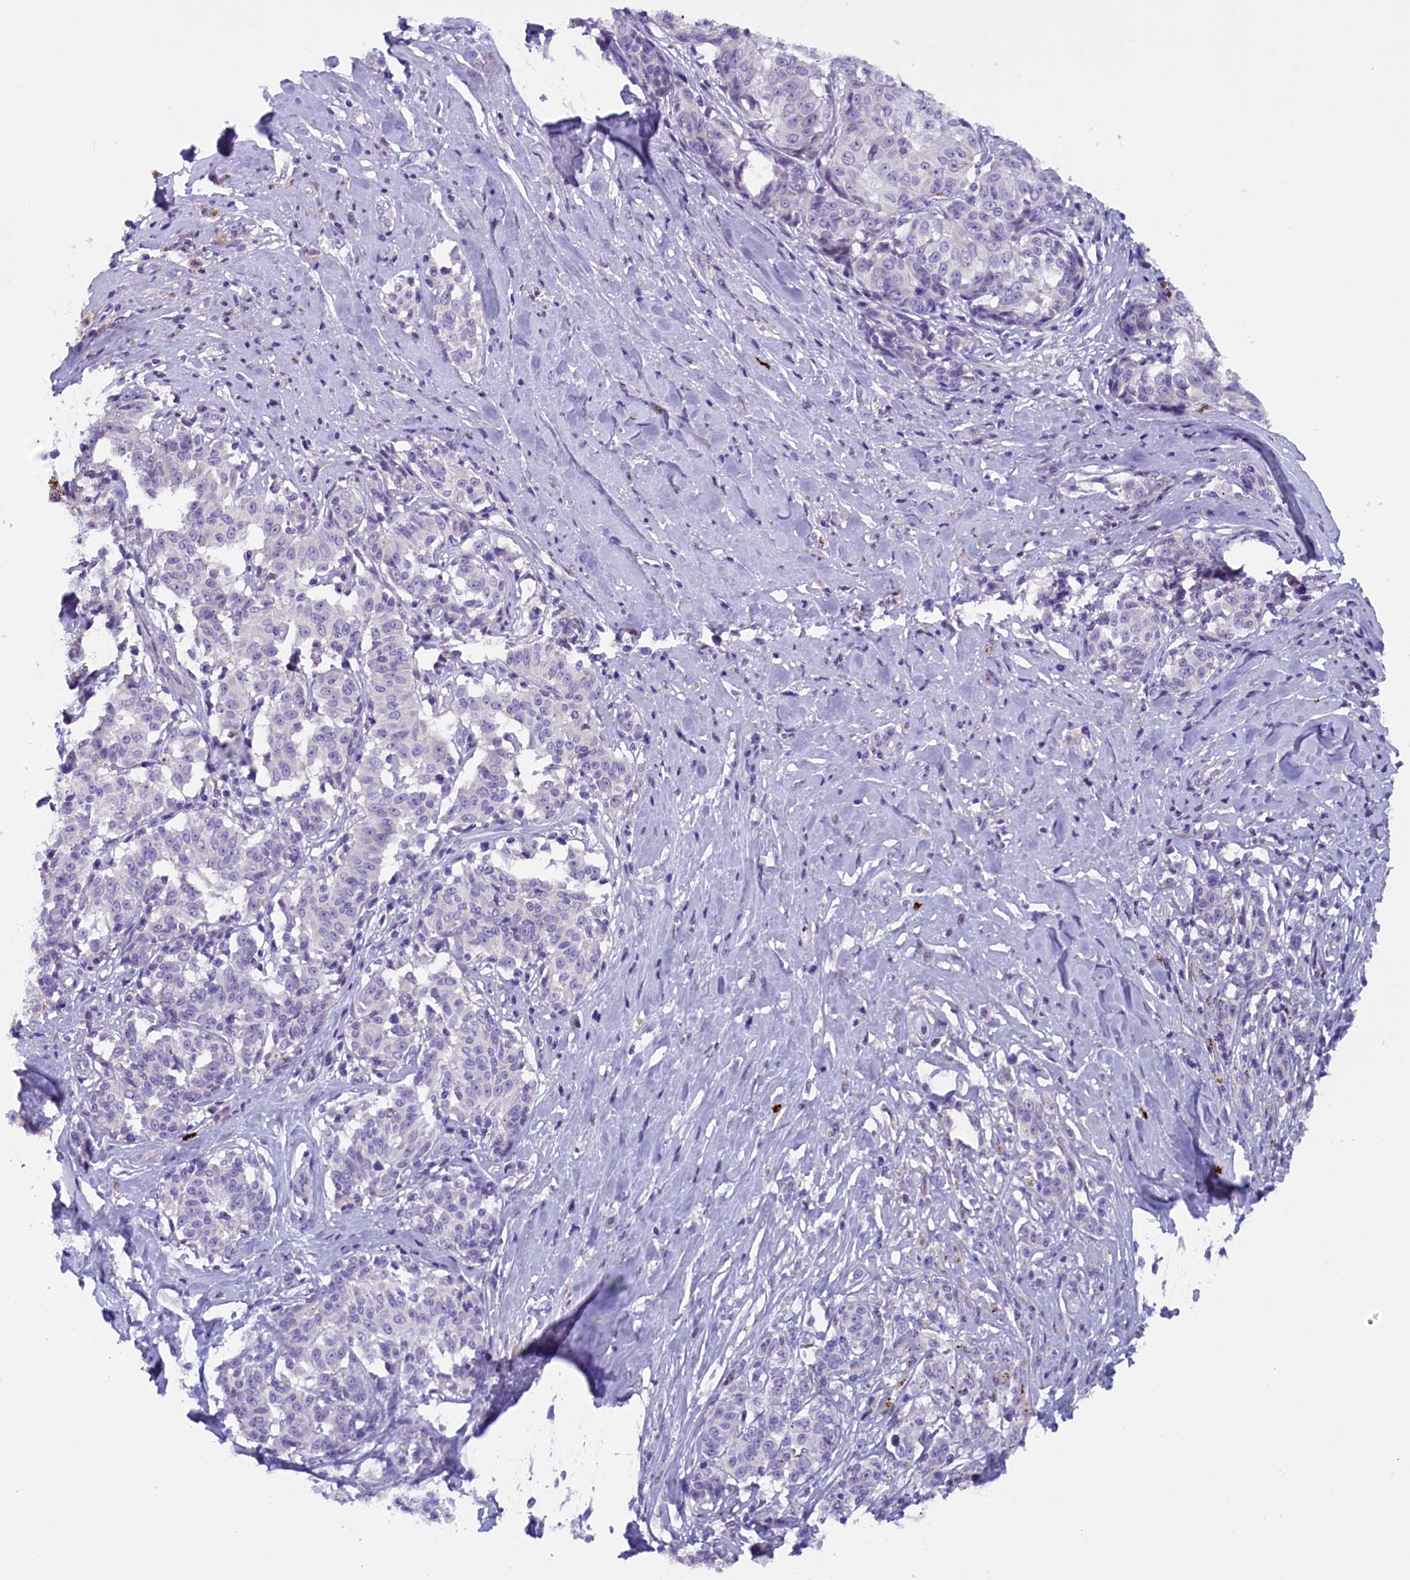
{"staining": {"intensity": "negative", "quantity": "none", "location": "none"}, "tissue": "melanoma", "cell_type": "Tumor cells", "image_type": "cancer", "snomed": [{"axis": "morphology", "description": "Malignant melanoma, NOS"}, {"axis": "topography", "description": "Skin"}], "caption": "Micrograph shows no protein expression in tumor cells of melanoma tissue.", "gene": "RTTN", "patient": {"sex": "female", "age": 72}}